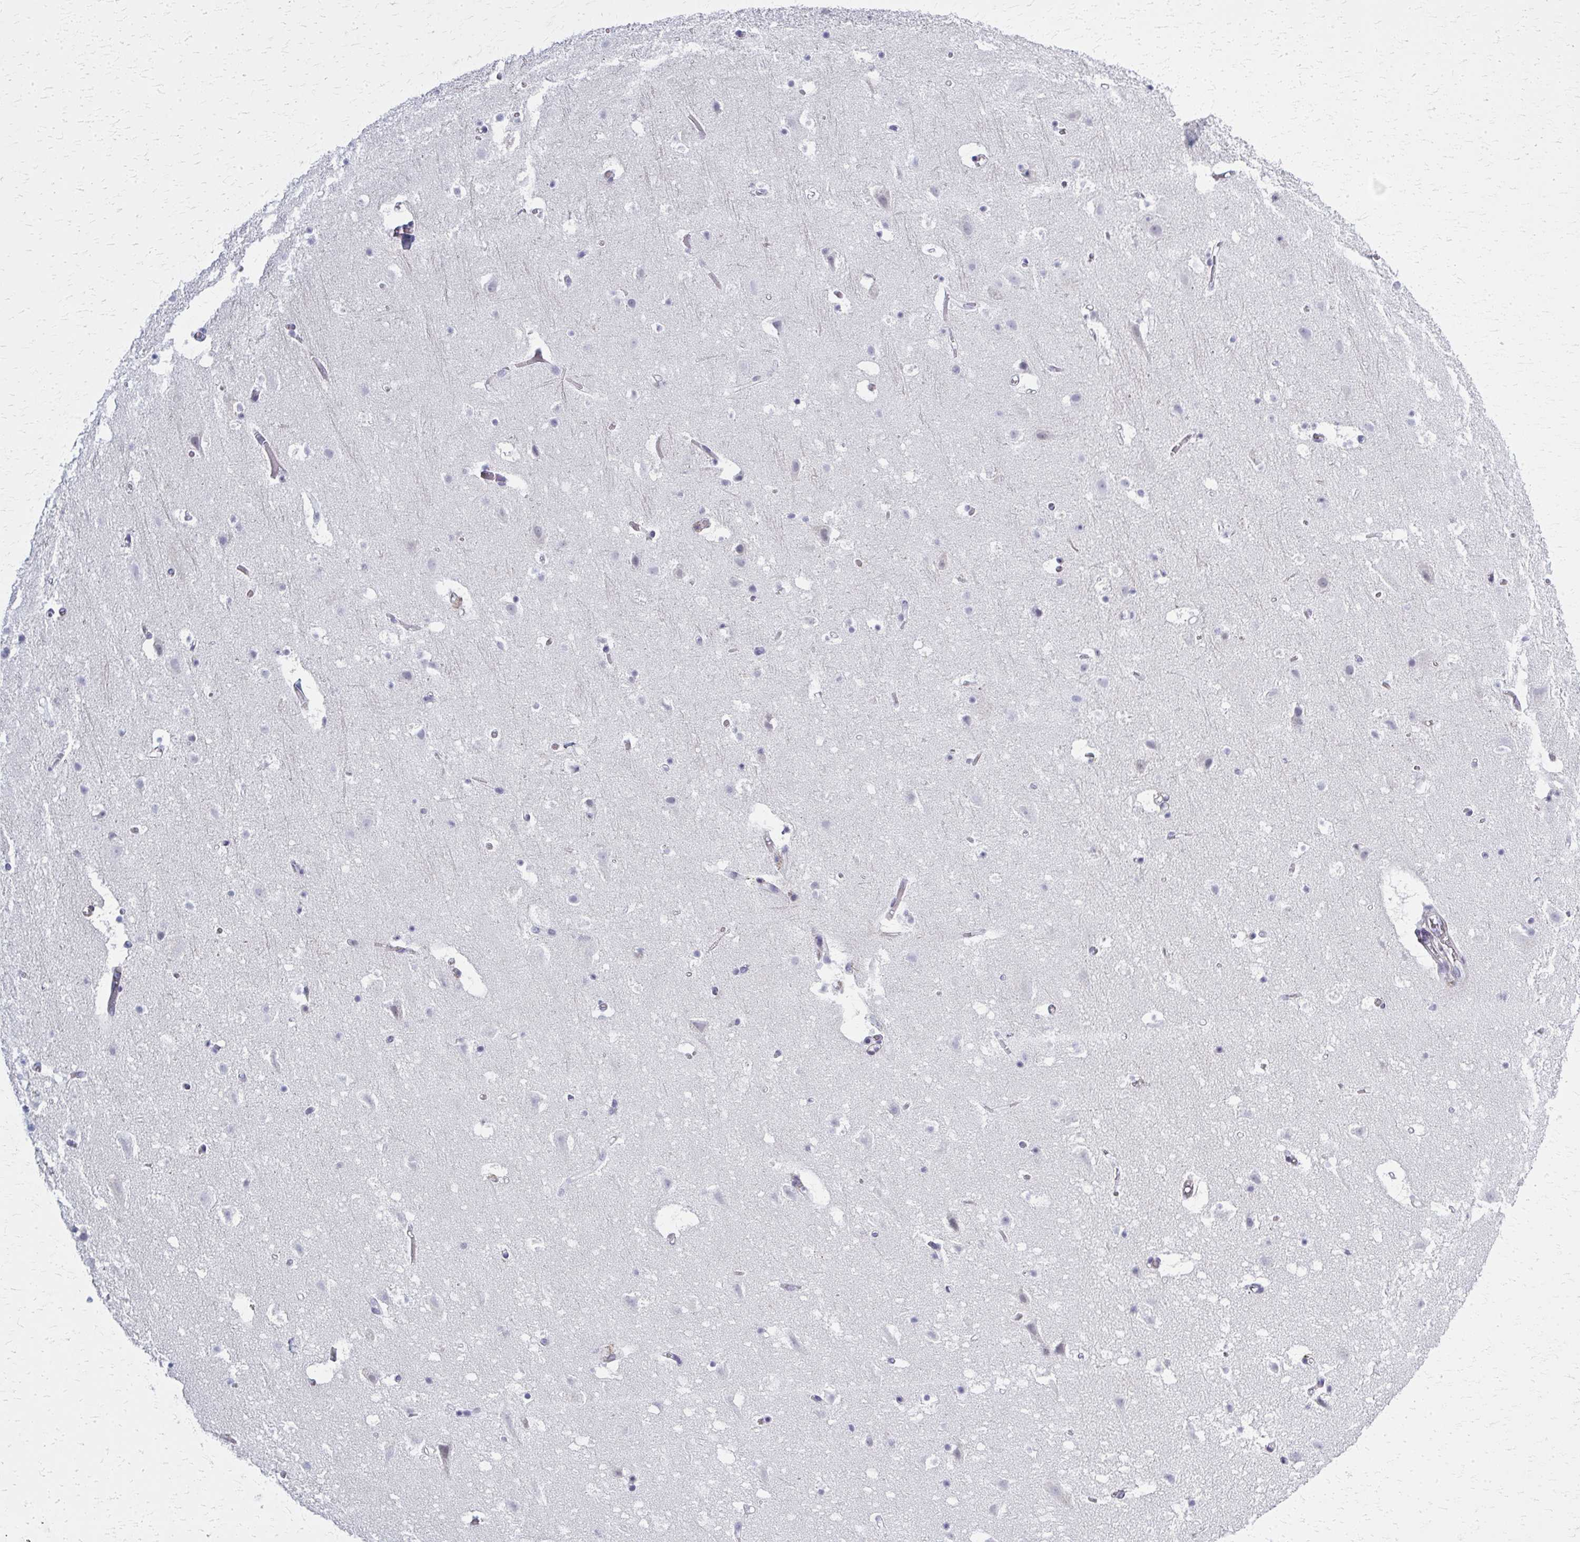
{"staining": {"intensity": "negative", "quantity": "none", "location": "none"}, "tissue": "cerebral cortex", "cell_type": "Endothelial cells", "image_type": "normal", "snomed": [{"axis": "morphology", "description": "Normal tissue, NOS"}, {"axis": "topography", "description": "Cerebral cortex"}], "caption": "Endothelial cells show no significant protein positivity in benign cerebral cortex. Brightfield microscopy of IHC stained with DAB (3,3'-diaminobenzidine) (brown) and hematoxylin (blue), captured at high magnification.", "gene": "CASQ2", "patient": {"sex": "female", "age": 42}}